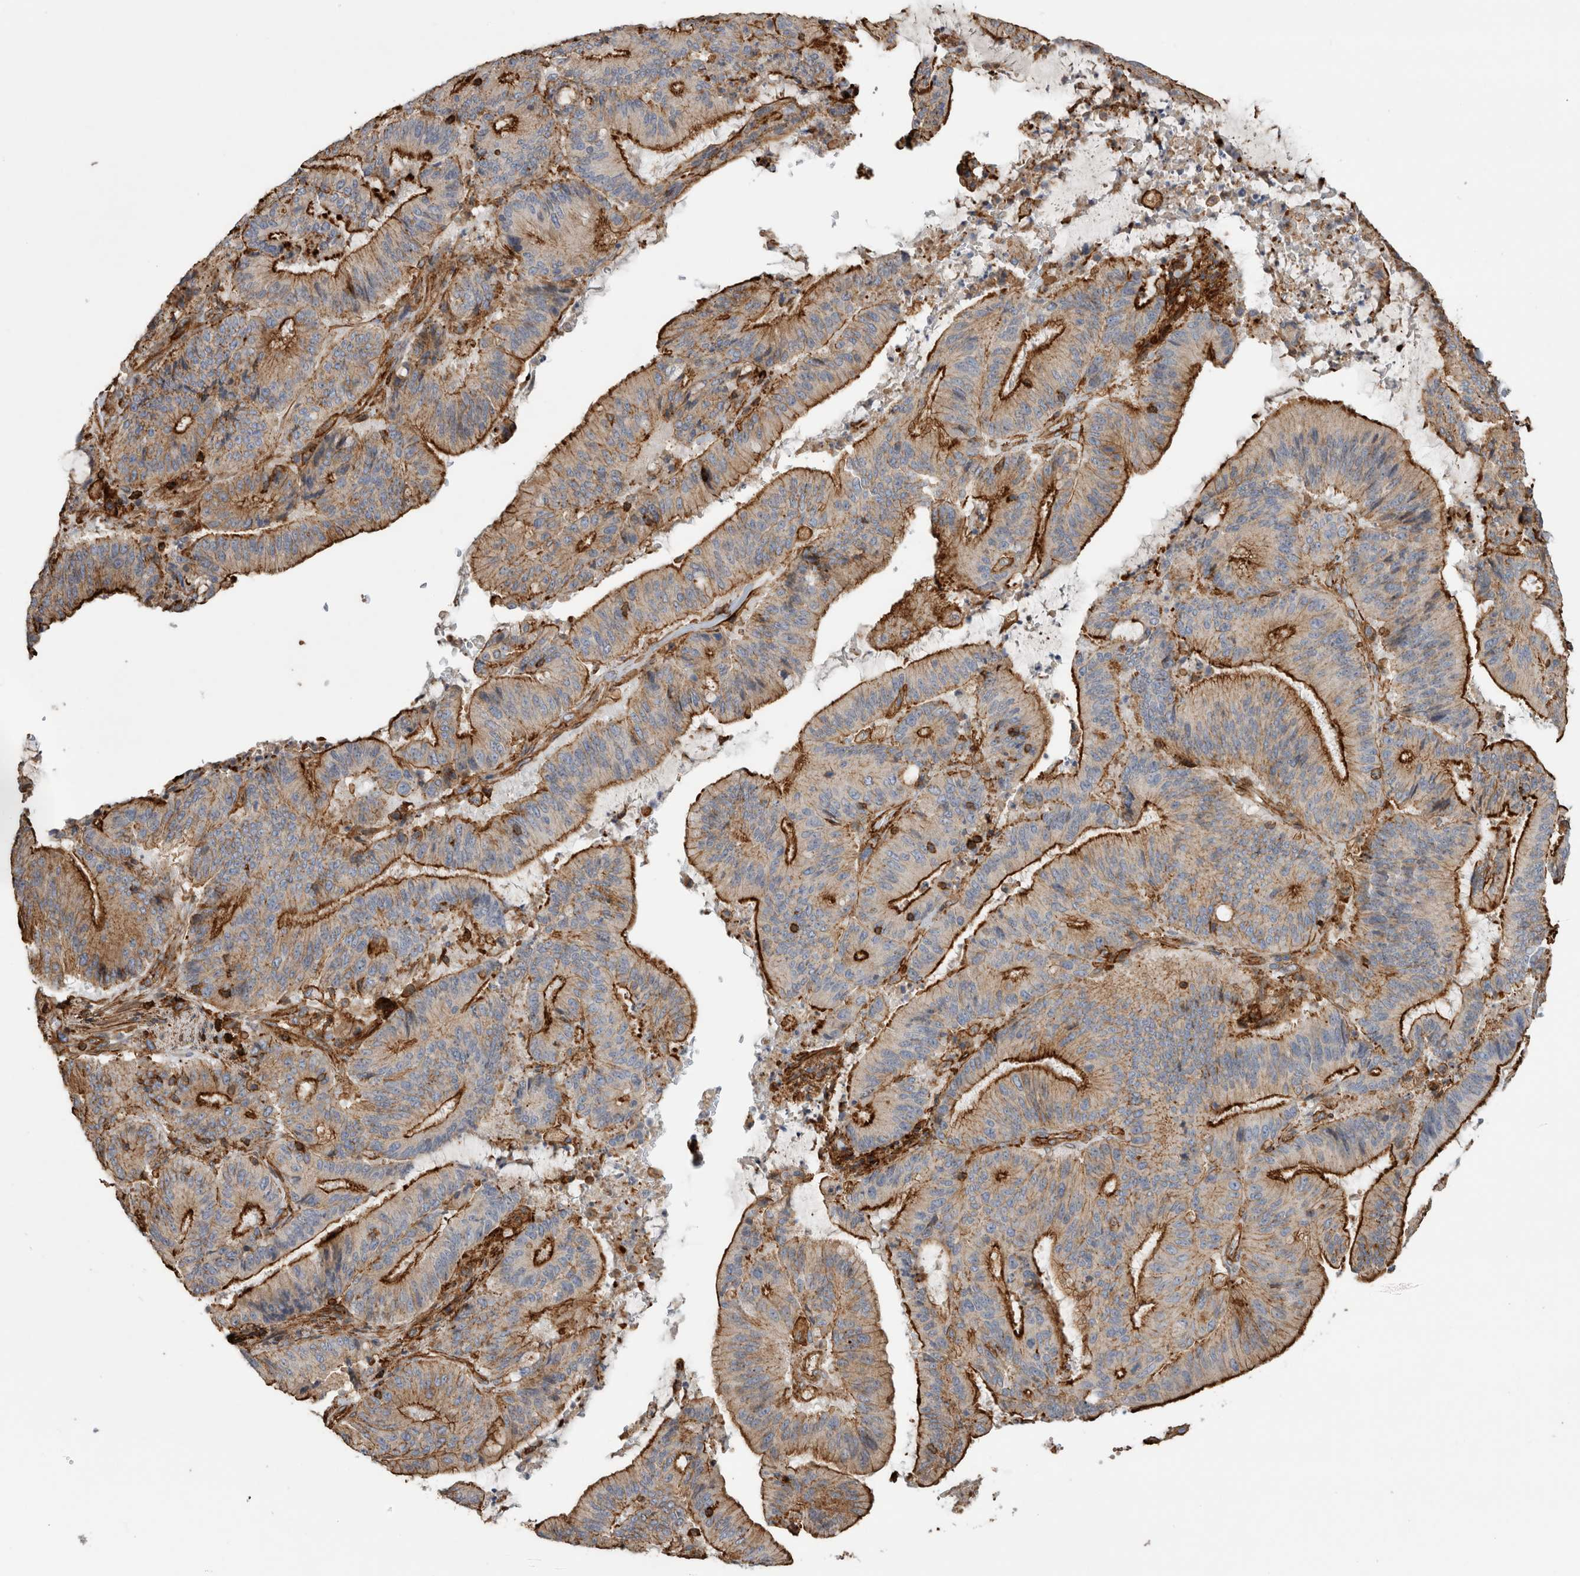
{"staining": {"intensity": "strong", "quantity": ">75%", "location": "cytoplasmic/membranous"}, "tissue": "liver cancer", "cell_type": "Tumor cells", "image_type": "cancer", "snomed": [{"axis": "morphology", "description": "Normal tissue, NOS"}, {"axis": "morphology", "description": "Cholangiocarcinoma"}, {"axis": "topography", "description": "Liver"}, {"axis": "topography", "description": "Peripheral nerve tissue"}], "caption": "A histopathology image of liver cholangiocarcinoma stained for a protein demonstrates strong cytoplasmic/membranous brown staining in tumor cells.", "gene": "GPER1", "patient": {"sex": "female", "age": 73}}